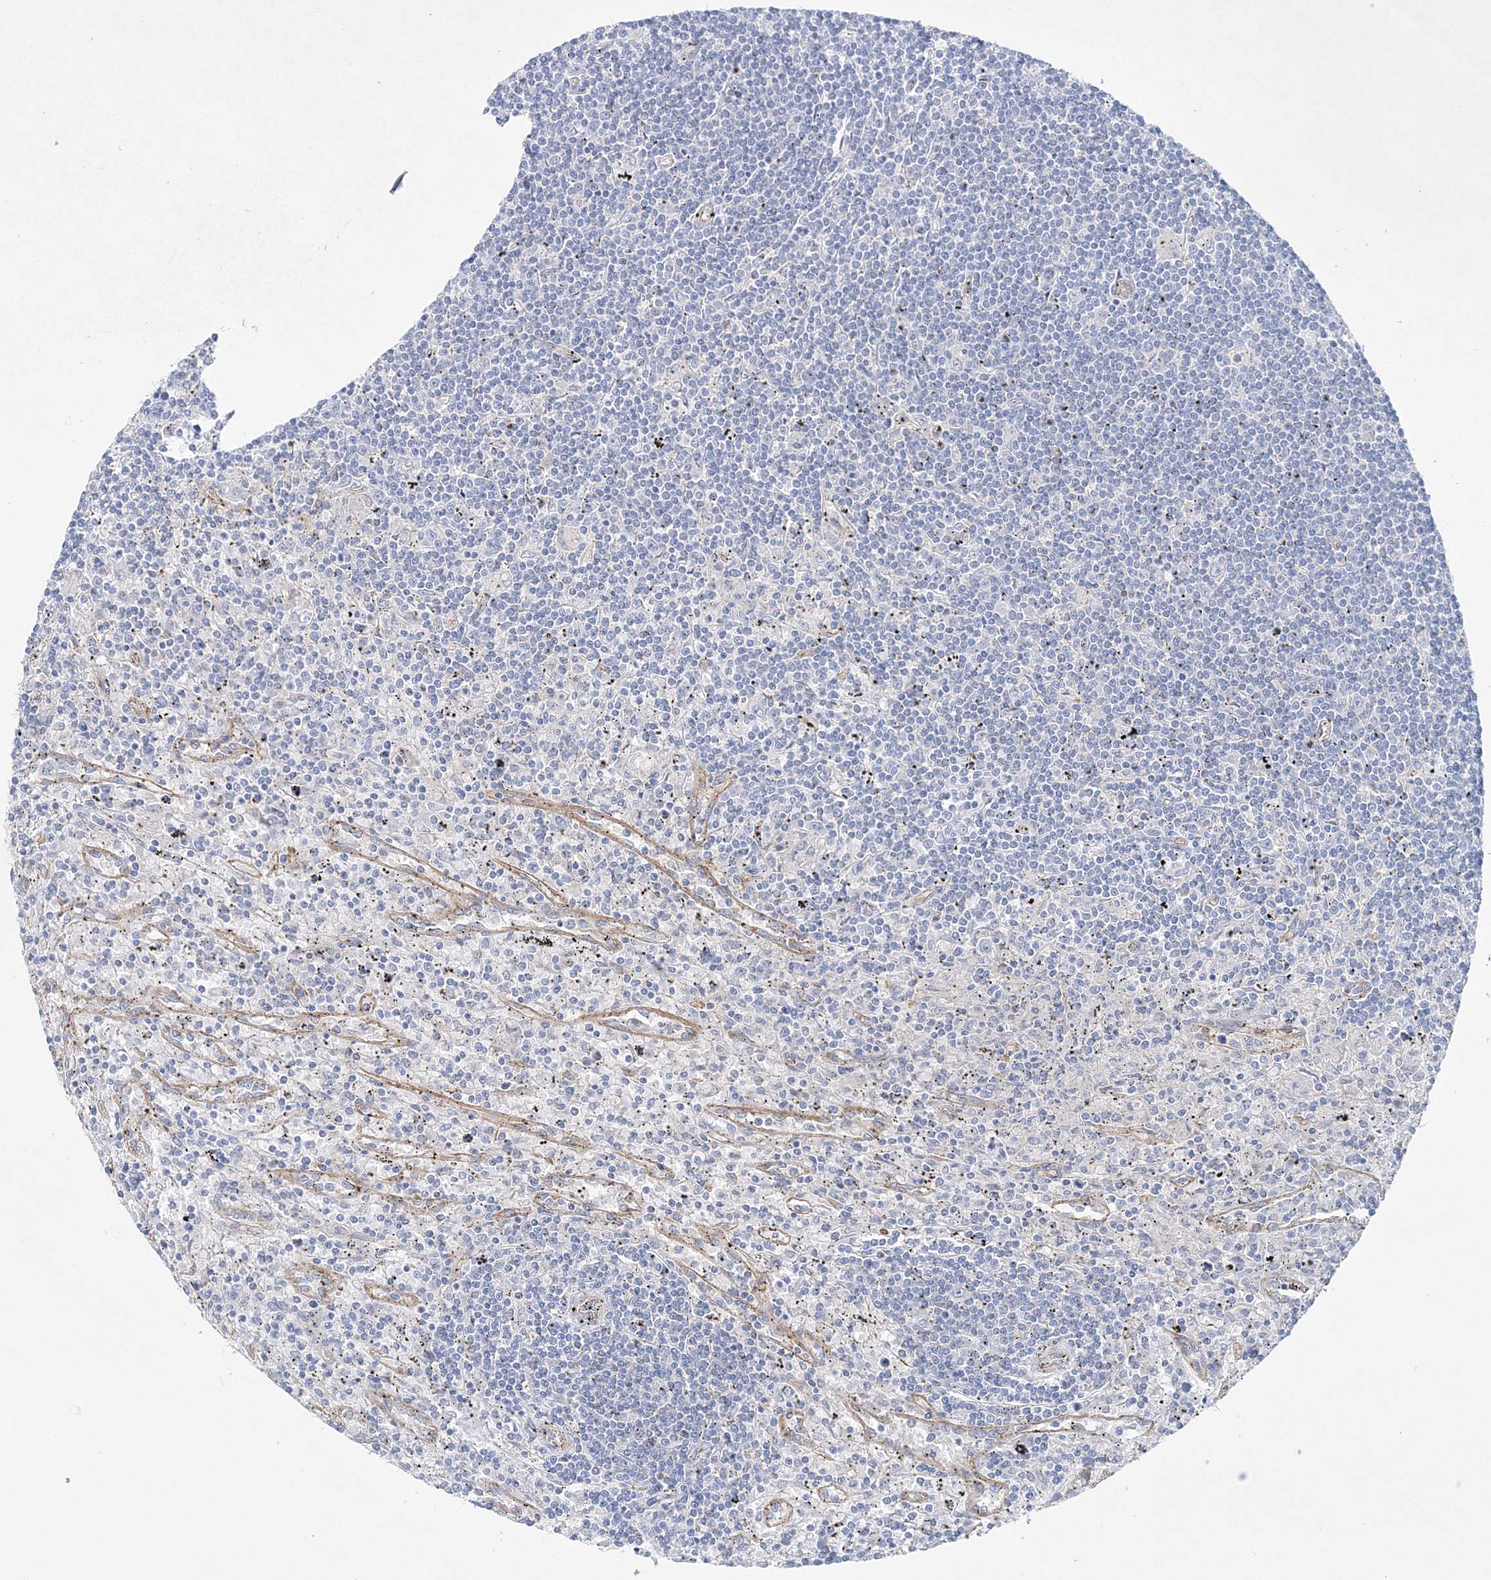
{"staining": {"intensity": "negative", "quantity": "none", "location": "none"}, "tissue": "lymphoma", "cell_type": "Tumor cells", "image_type": "cancer", "snomed": [{"axis": "morphology", "description": "Malignant lymphoma, non-Hodgkin's type, Low grade"}, {"axis": "topography", "description": "Spleen"}], "caption": "A high-resolution photomicrograph shows immunohistochemistry (IHC) staining of lymphoma, which exhibits no significant expression in tumor cells.", "gene": "NAA40", "patient": {"sex": "male", "age": 76}}